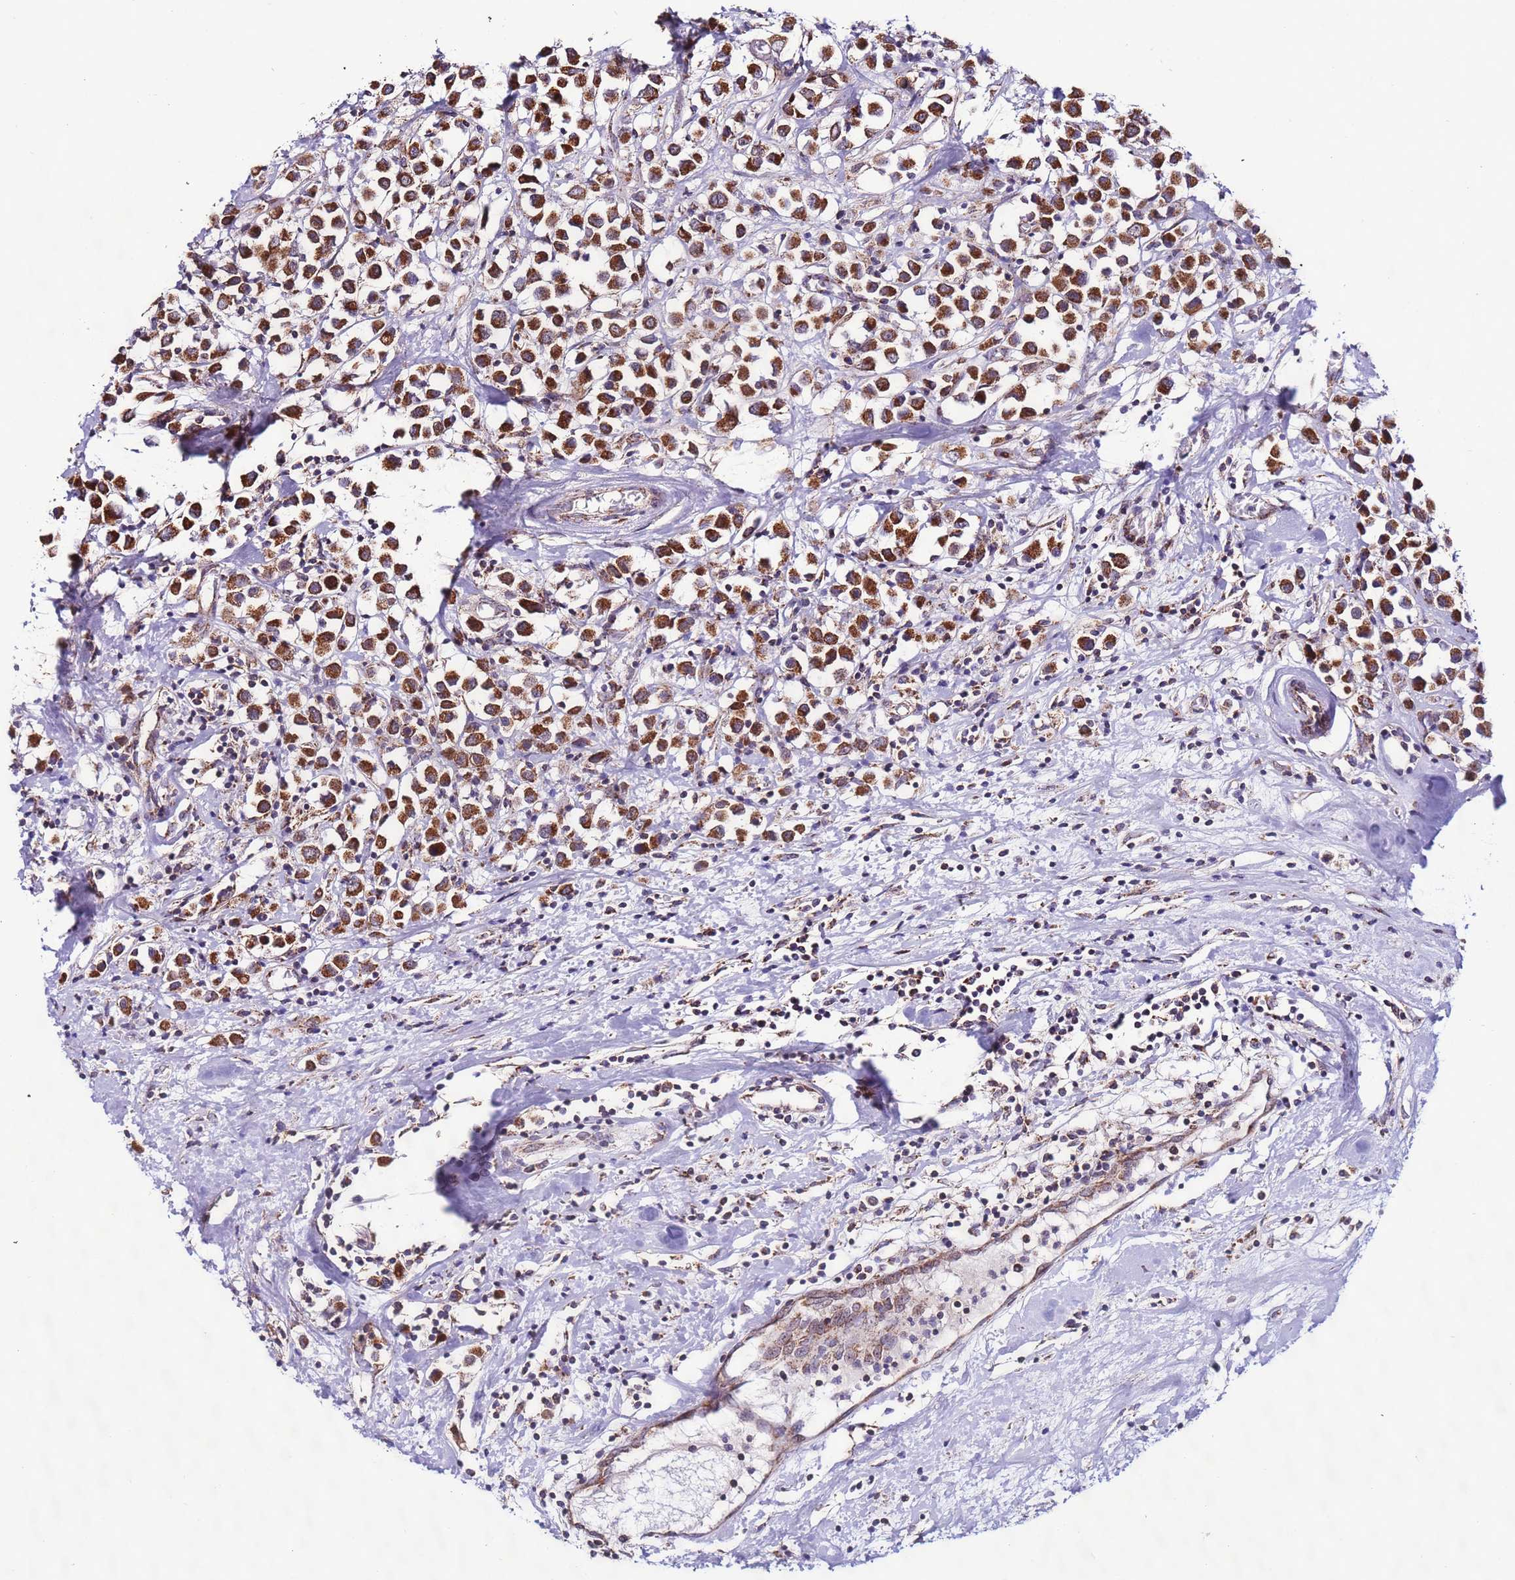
{"staining": {"intensity": "strong", "quantity": ">75%", "location": "cytoplasmic/membranous"}, "tissue": "breast cancer", "cell_type": "Tumor cells", "image_type": "cancer", "snomed": [{"axis": "morphology", "description": "Duct carcinoma"}, {"axis": "topography", "description": "Breast"}], "caption": "Tumor cells display strong cytoplasmic/membranous staining in approximately >75% of cells in infiltrating ductal carcinoma (breast). Immunohistochemistry stains the protein in brown and the nuclei are stained blue.", "gene": "UEVLD", "patient": {"sex": "female", "age": 61}}